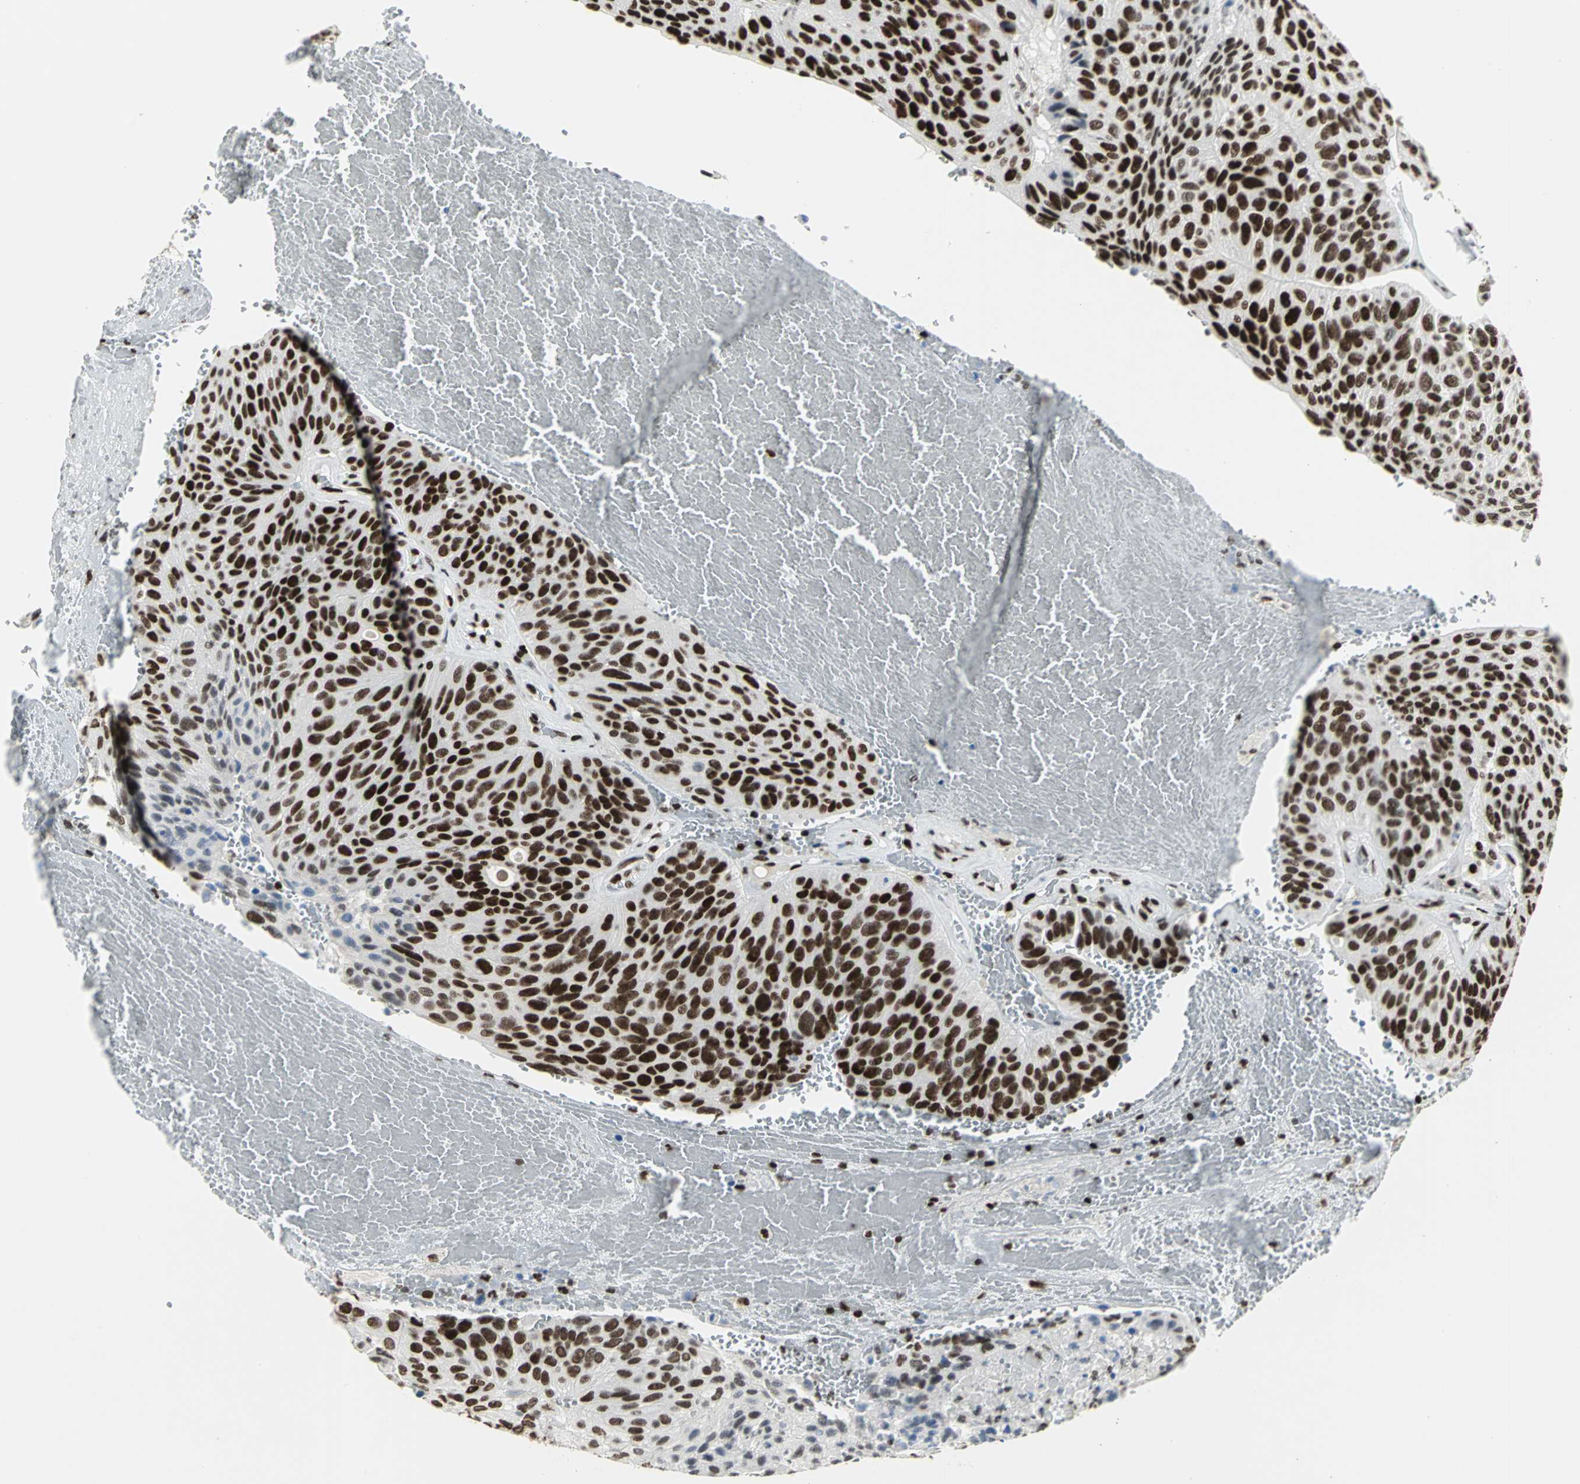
{"staining": {"intensity": "strong", "quantity": ">75%", "location": "nuclear"}, "tissue": "urothelial cancer", "cell_type": "Tumor cells", "image_type": "cancer", "snomed": [{"axis": "morphology", "description": "Urothelial carcinoma, High grade"}, {"axis": "topography", "description": "Urinary bladder"}], "caption": "Immunohistochemistry (IHC) (DAB) staining of urothelial carcinoma (high-grade) reveals strong nuclear protein positivity in approximately >75% of tumor cells. Immunohistochemistry stains the protein of interest in brown and the nuclei are stained blue.", "gene": "HNRNPD", "patient": {"sex": "male", "age": 66}}